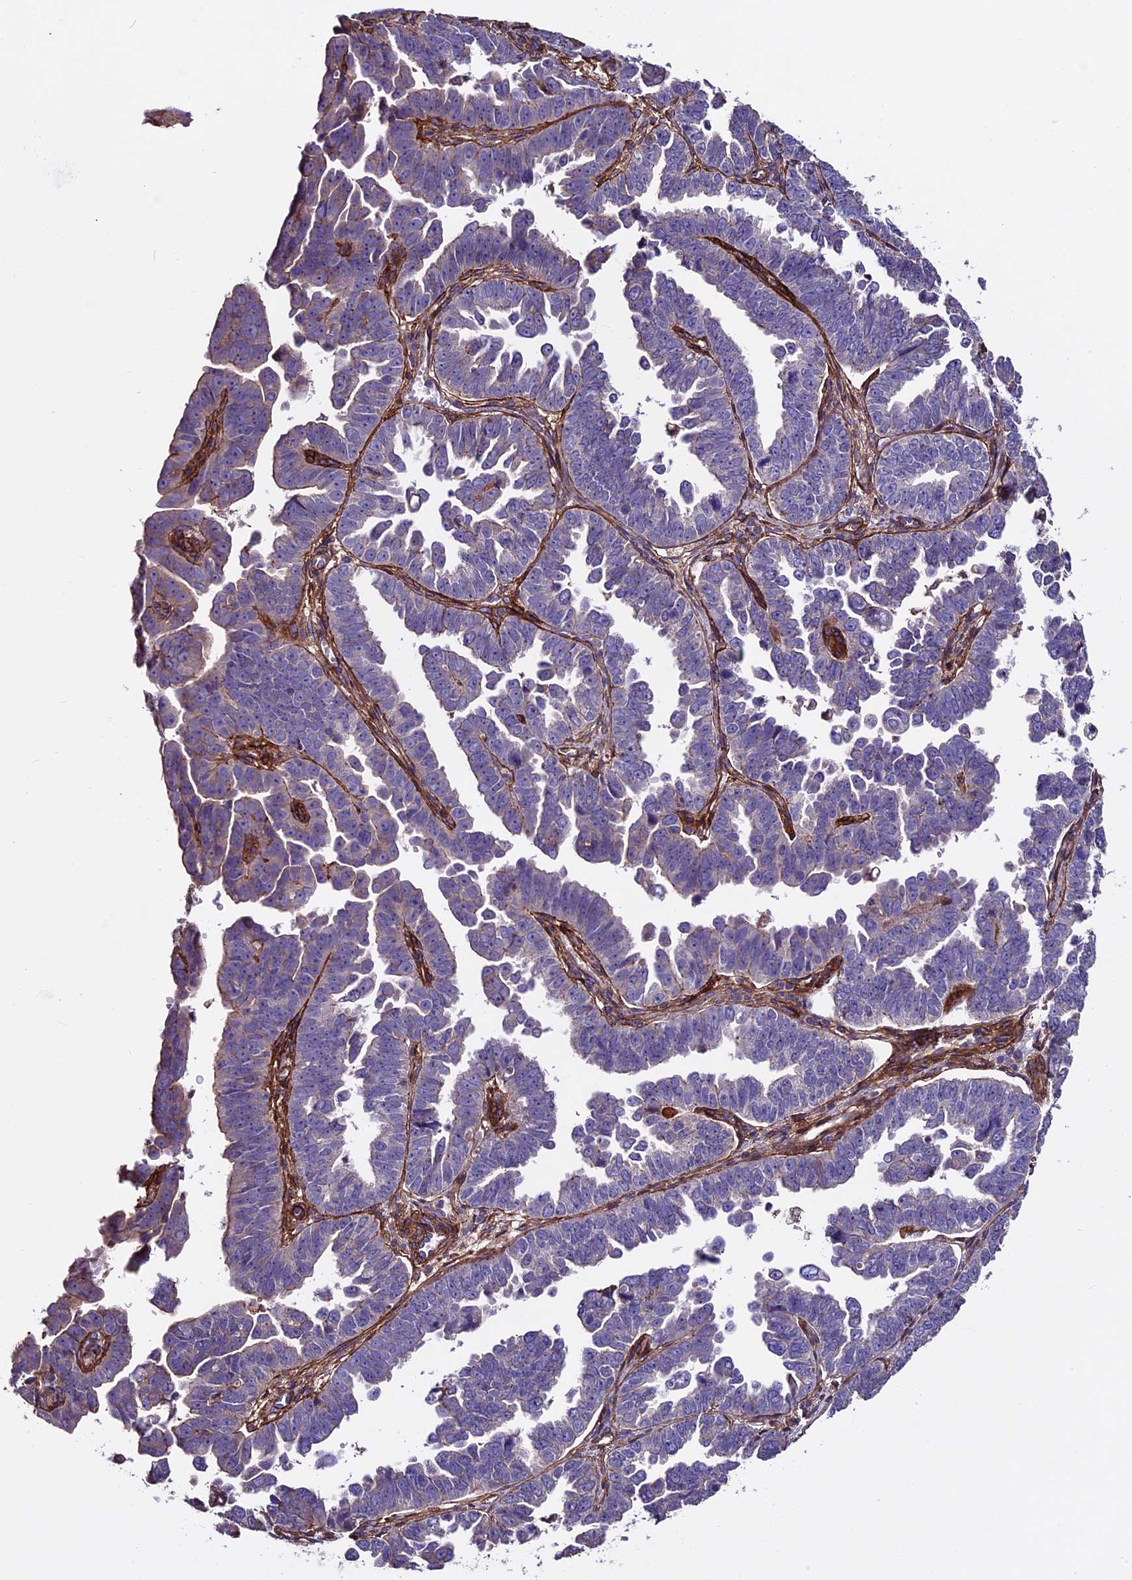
{"staining": {"intensity": "negative", "quantity": "none", "location": "none"}, "tissue": "endometrial cancer", "cell_type": "Tumor cells", "image_type": "cancer", "snomed": [{"axis": "morphology", "description": "Adenocarcinoma, NOS"}, {"axis": "topography", "description": "Endometrium"}], "caption": "A histopathology image of endometrial cancer (adenocarcinoma) stained for a protein demonstrates no brown staining in tumor cells.", "gene": "EVA1B", "patient": {"sex": "female", "age": 75}}